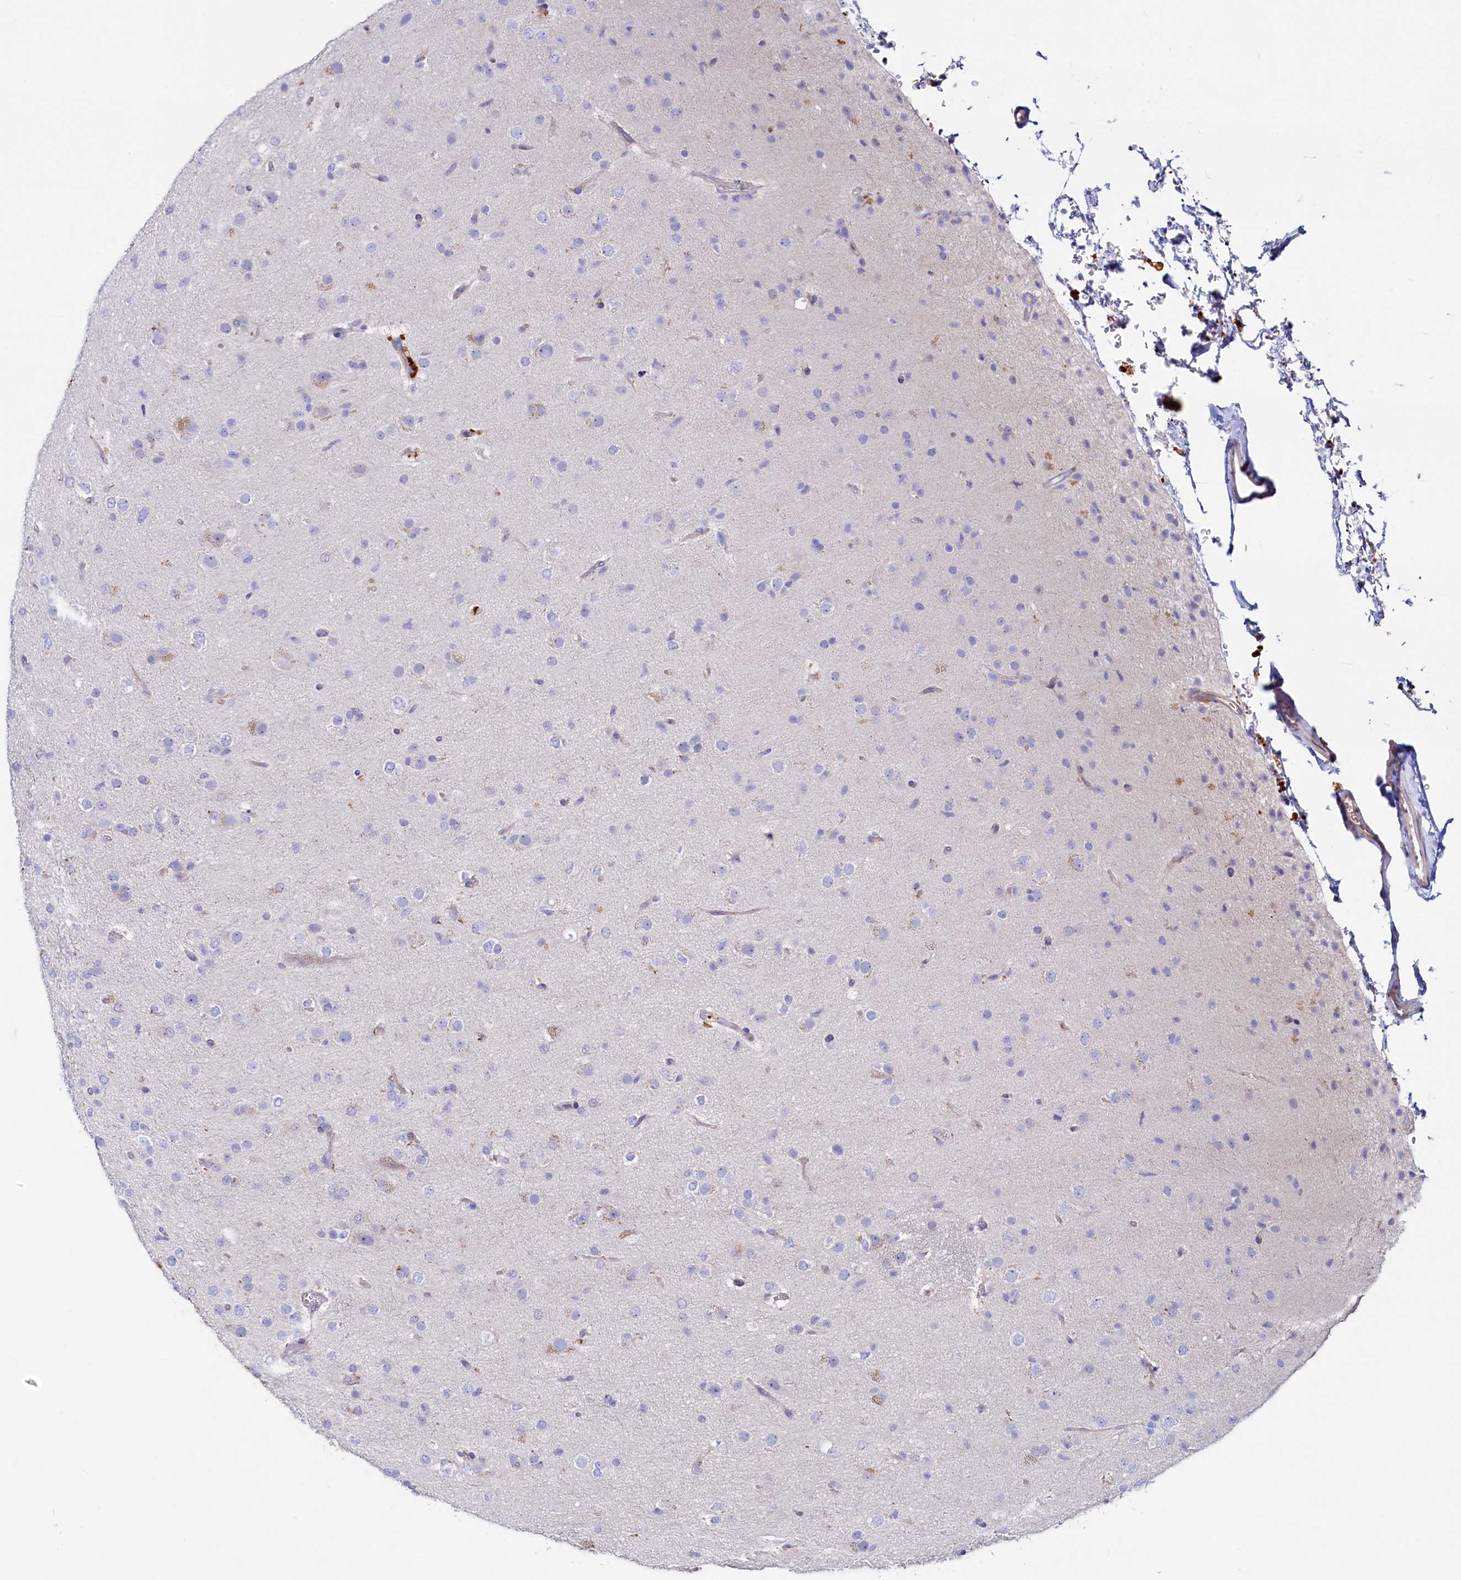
{"staining": {"intensity": "negative", "quantity": "none", "location": "none"}, "tissue": "glioma", "cell_type": "Tumor cells", "image_type": "cancer", "snomed": [{"axis": "morphology", "description": "Glioma, malignant, Low grade"}, {"axis": "topography", "description": "Brain"}], "caption": "Immunohistochemistry of human low-grade glioma (malignant) displays no positivity in tumor cells. The staining was performed using DAB to visualize the protein expression in brown, while the nuclei were stained in blue with hematoxylin (Magnification: 20x).", "gene": "ASTE1", "patient": {"sex": "male", "age": 65}}